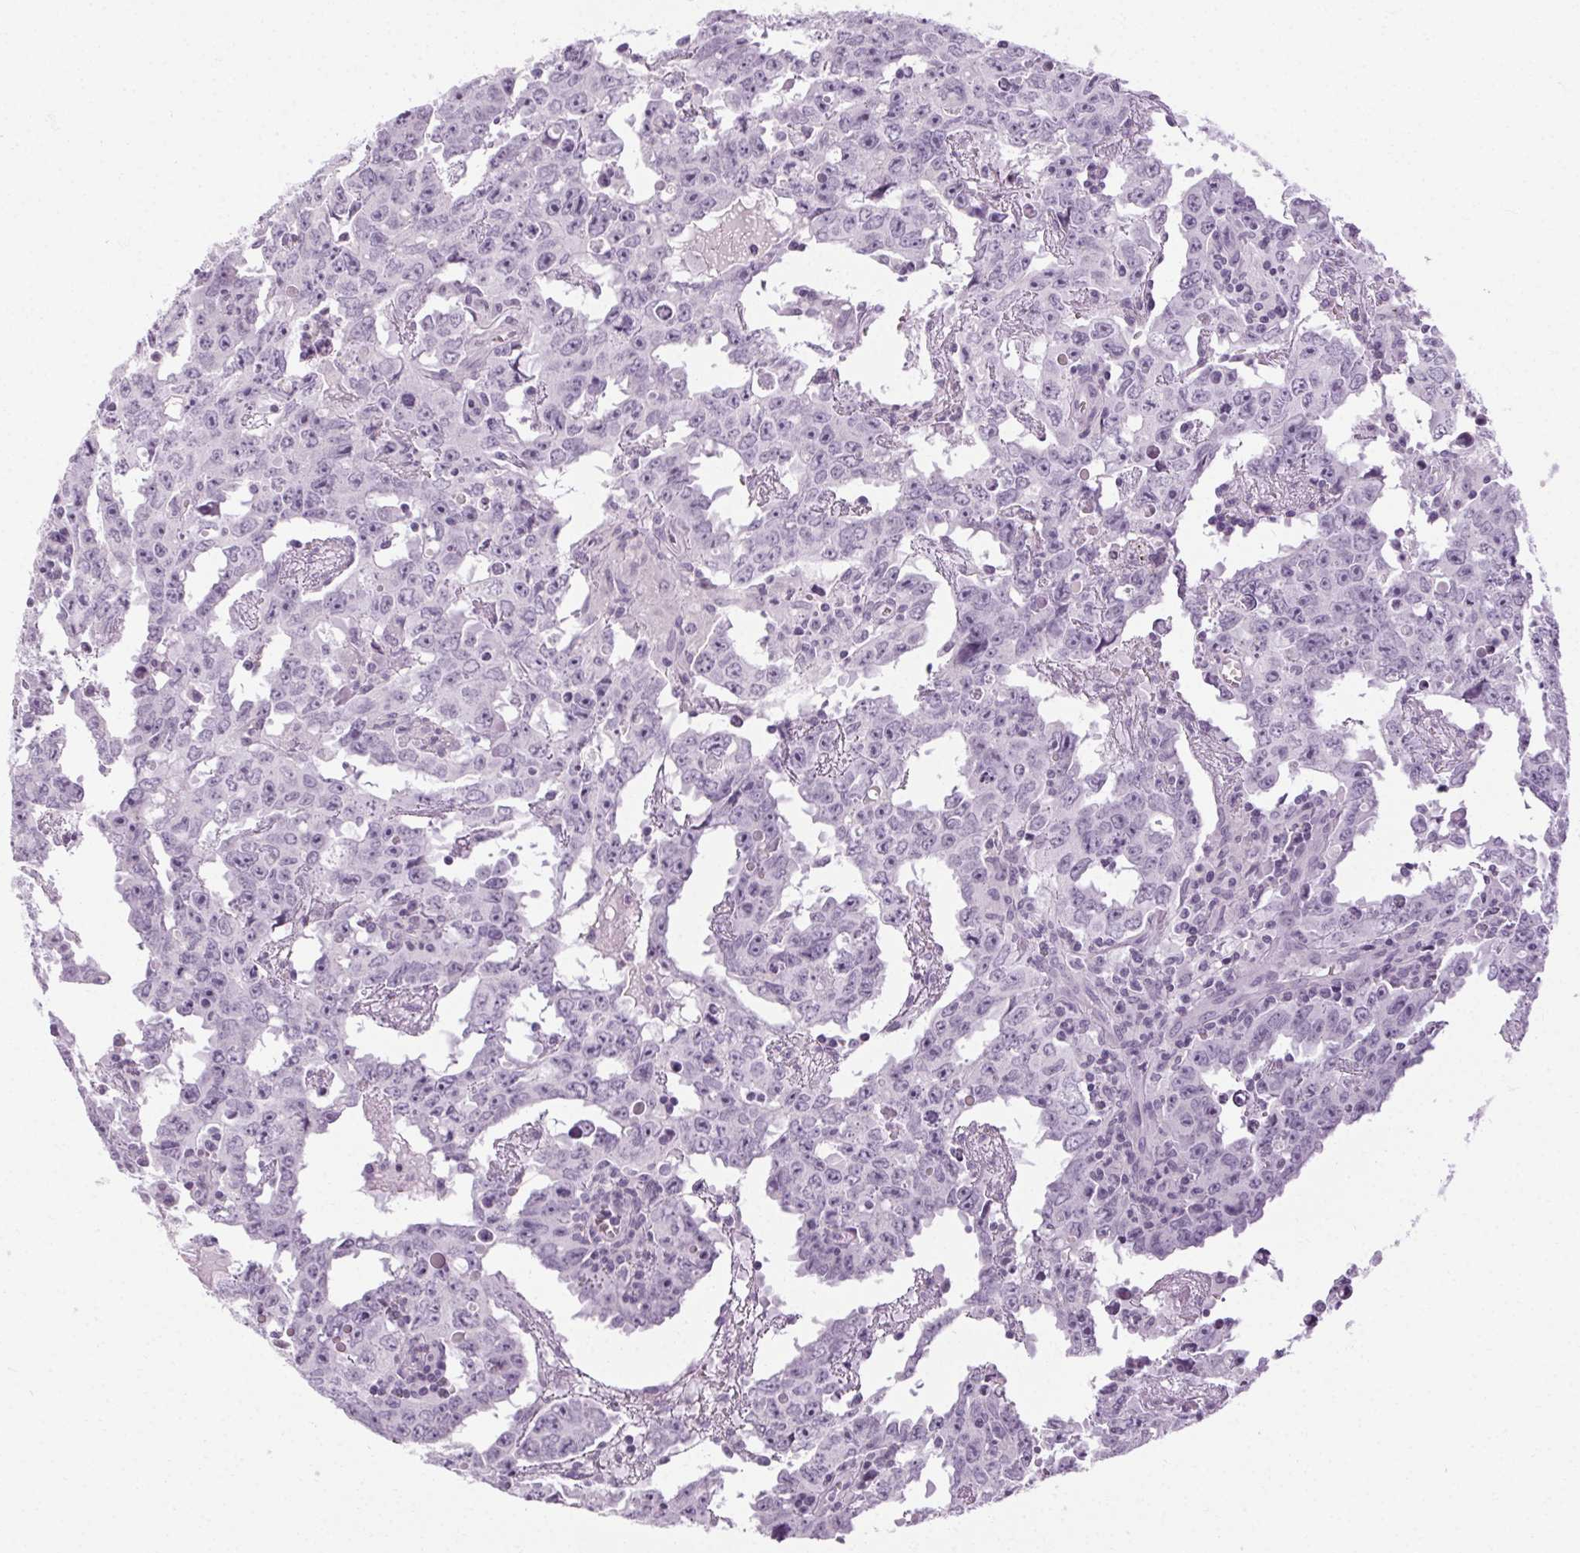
{"staining": {"intensity": "negative", "quantity": "none", "location": "none"}, "tissue": "testis cancer", "cell_type": "Tumor cells", "image_type": "cancer", "snomed": [{"axis": "morphology", "description": "Carcinoma, Embryonal, NOS"}, {"axis": "topography", "description": "Testis"}], "caption": "Tumor cells are negative for protein expression in human embryonal carcinoma (testis).", "gene": "POMC", "patient": {"sex": "male", "age": 22}}